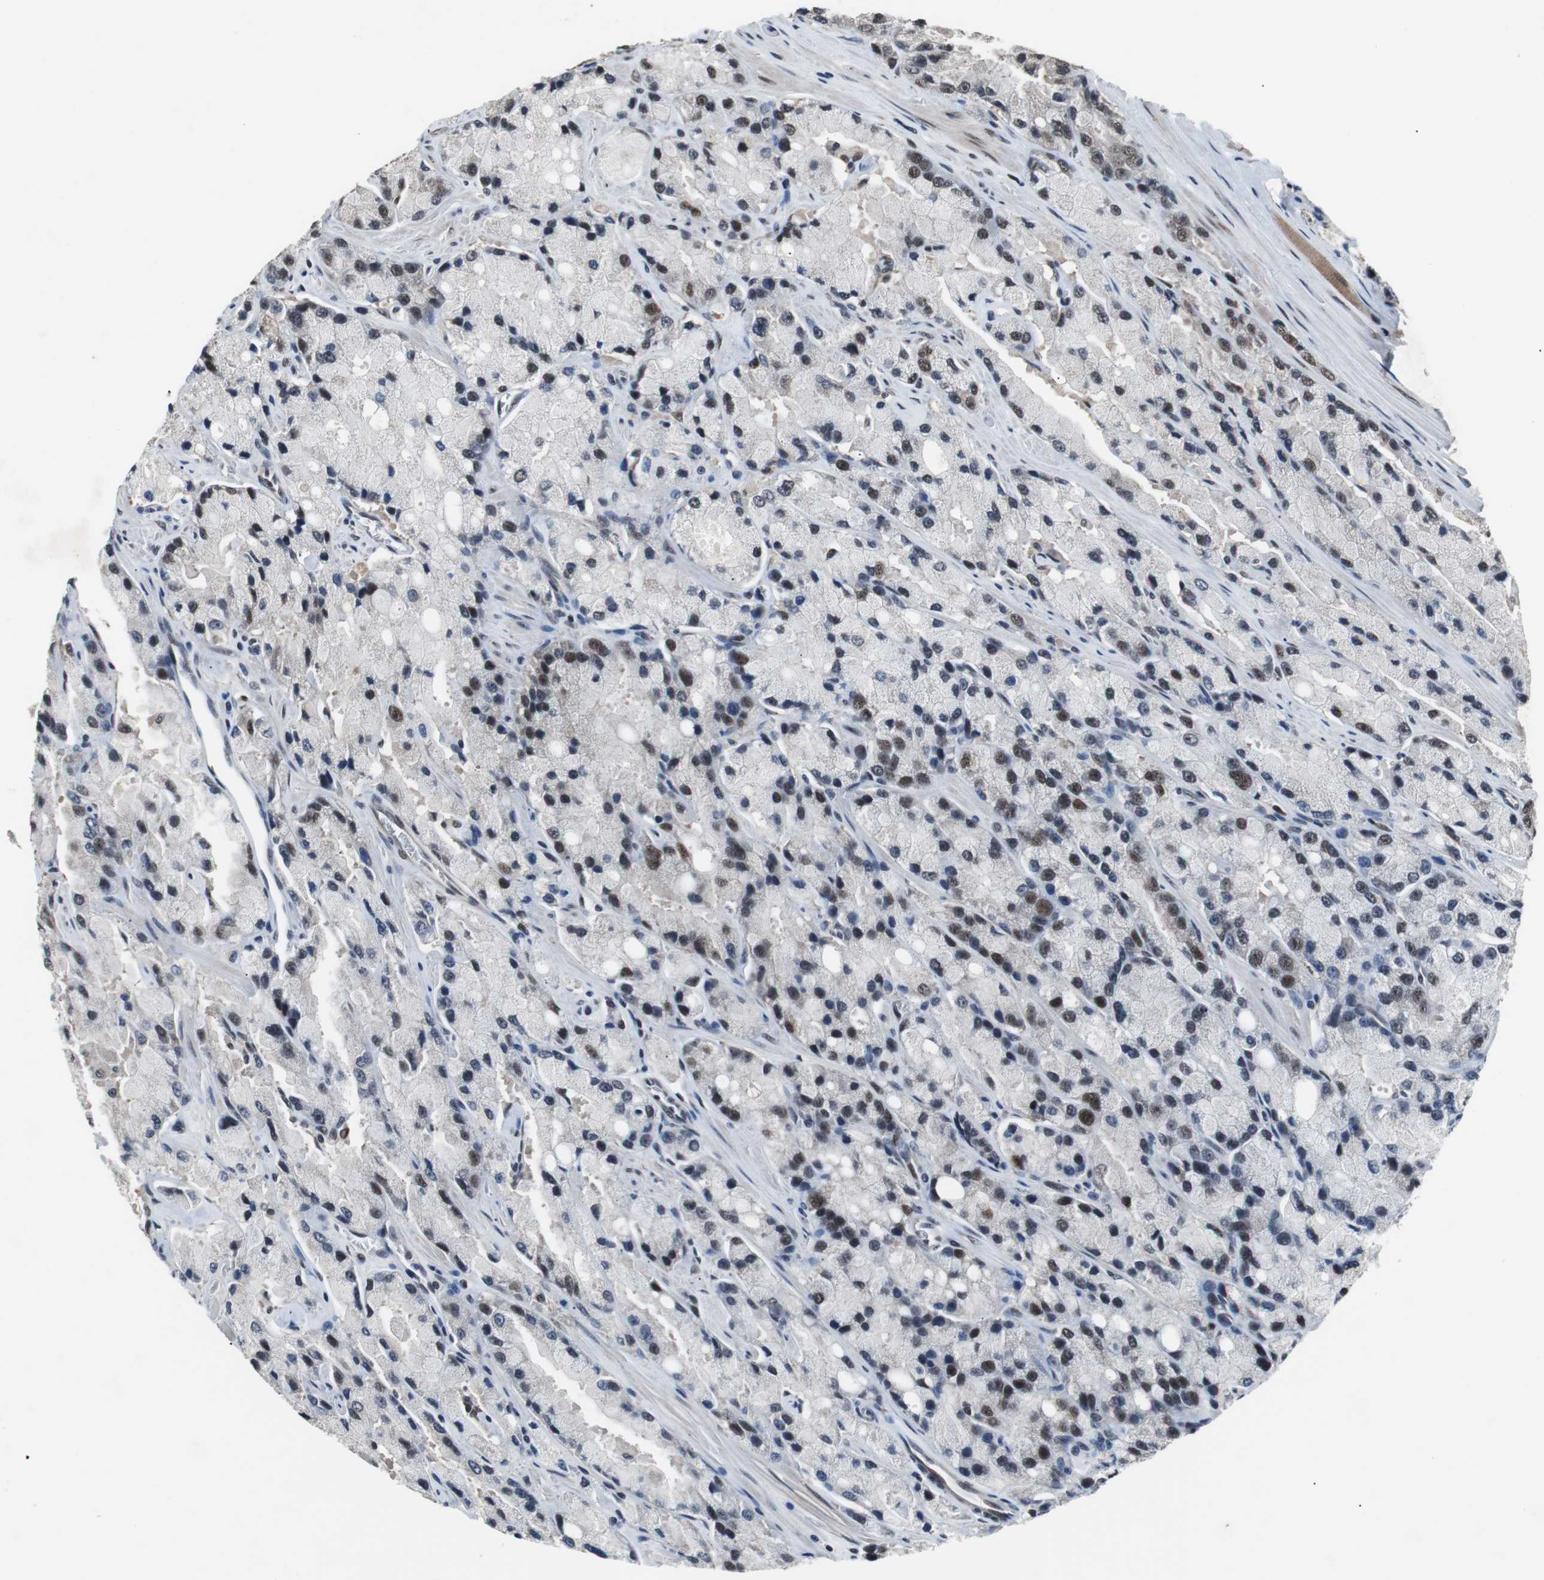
{"staining": {"intensity": "moderate", "quantity": "<25%", "location": "nuclear"}, "tissue": "prostate cancer", "cell_type": "Tumor cells", "image_type": "cancer", "snomed": [{"axis": "morphology", "description": "Adenocarcinoma, High grade"}, {"axis": "topography", "description": "Prostate"}], "caption": "A high-resolution photomicrograph shows IHC staining of adenocarcinoma (high-grade) (prostate), which exhibits moderate nuclear staining in approximately <25% of tumor cells.", "gene": "USP28", "patient": {"sex": "male", "age": 58}}